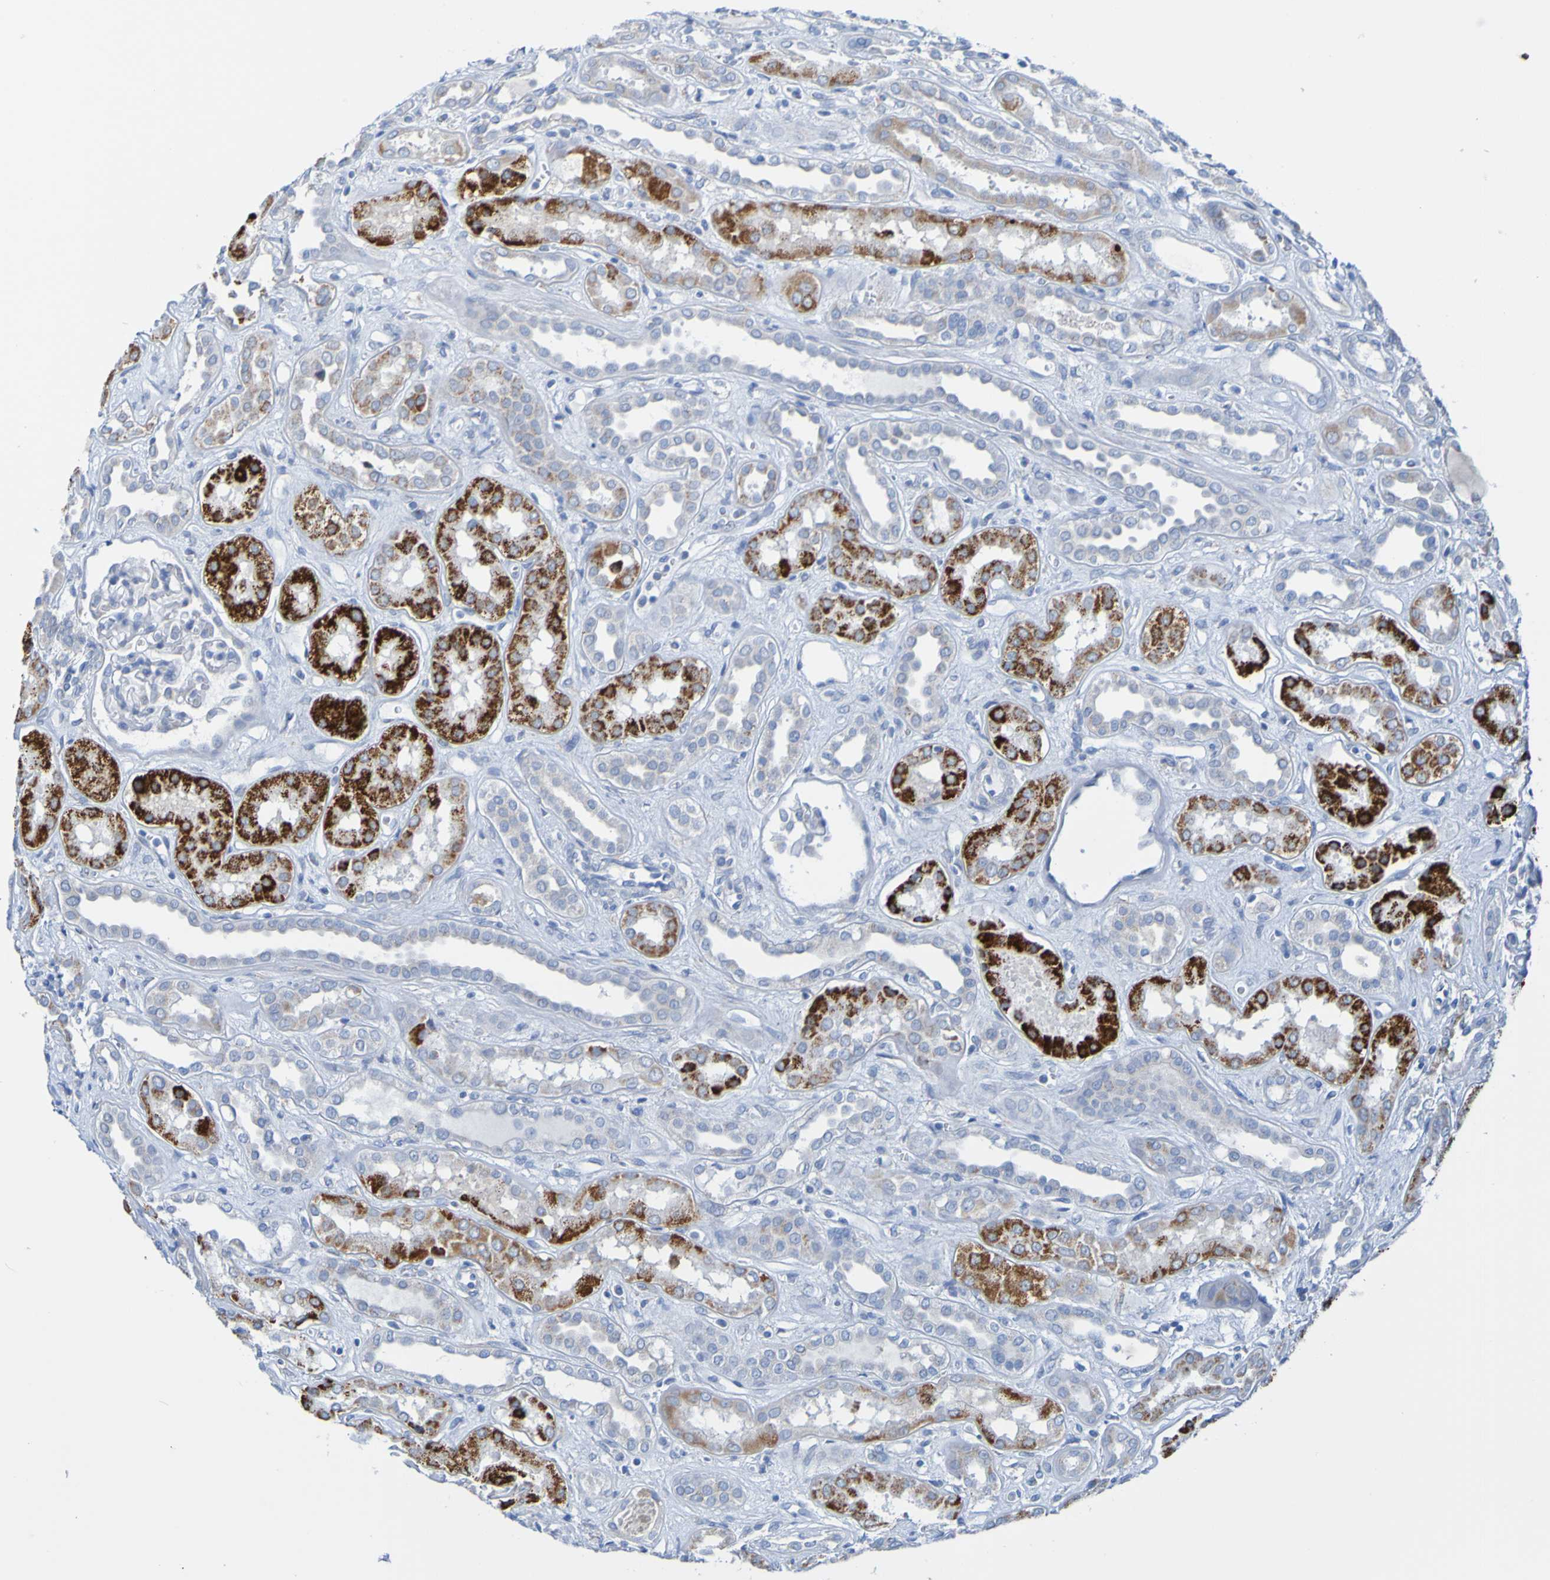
{"staining": {"intensity": "negative", "quantity": "none", "location": "none"}, "tissue": "kidney", "cell_type": "Cells in glomeruli", "image_type": "normal", "snomed": [{"axis": "morphology", "description": "Normal tissue, NOS"}, {"axis": "topography", "description": "Kidney"}], "caption": "This is a micrograph of immunohistochemistry staining of normal kidney, which shows no expression in cells in glomeruli.", "gene": "ACMSD", "patient": {"sex": "male", "age": 59}}